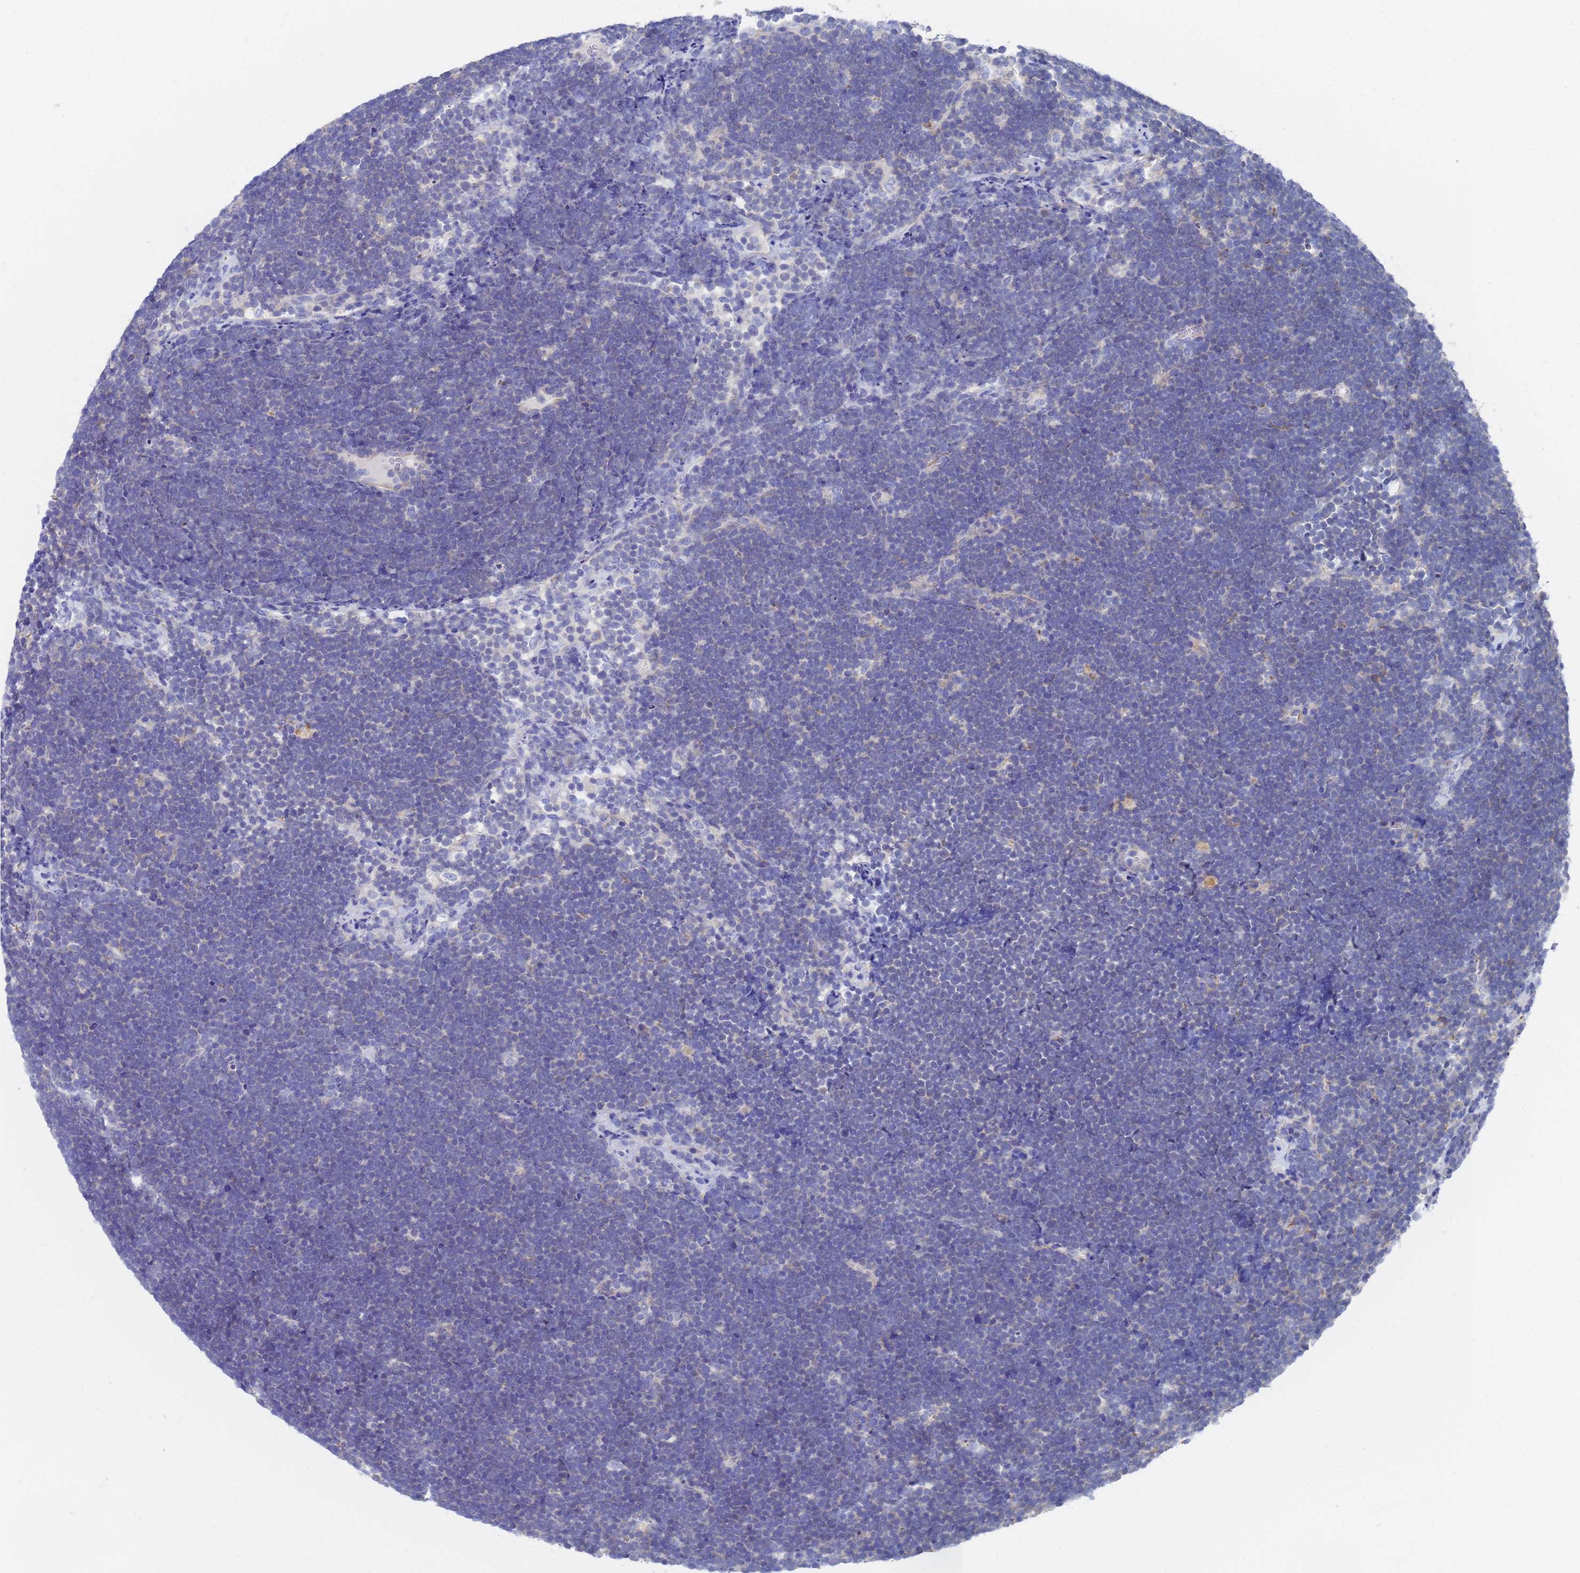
{"staining": {"intensity": "negative", "quantity": "none", "location": "none"}, "tissue": "lymphoma", "cell_type": "Tumor cells", "image_type": "cancer", "snomed": [{"axis": "morphology", "description": "Malignant lymphoma, non-Hodgkin's type, High grade"}, {"axis": "topography", "description": "Lymph node"}], "caption": "A high-resolution histopathology image shows IHC staining of lymphoma, which shows no significant positivity in tumor cells.", "gene": "GCHFR", "patient": {"sex": "male", "age": 13}}